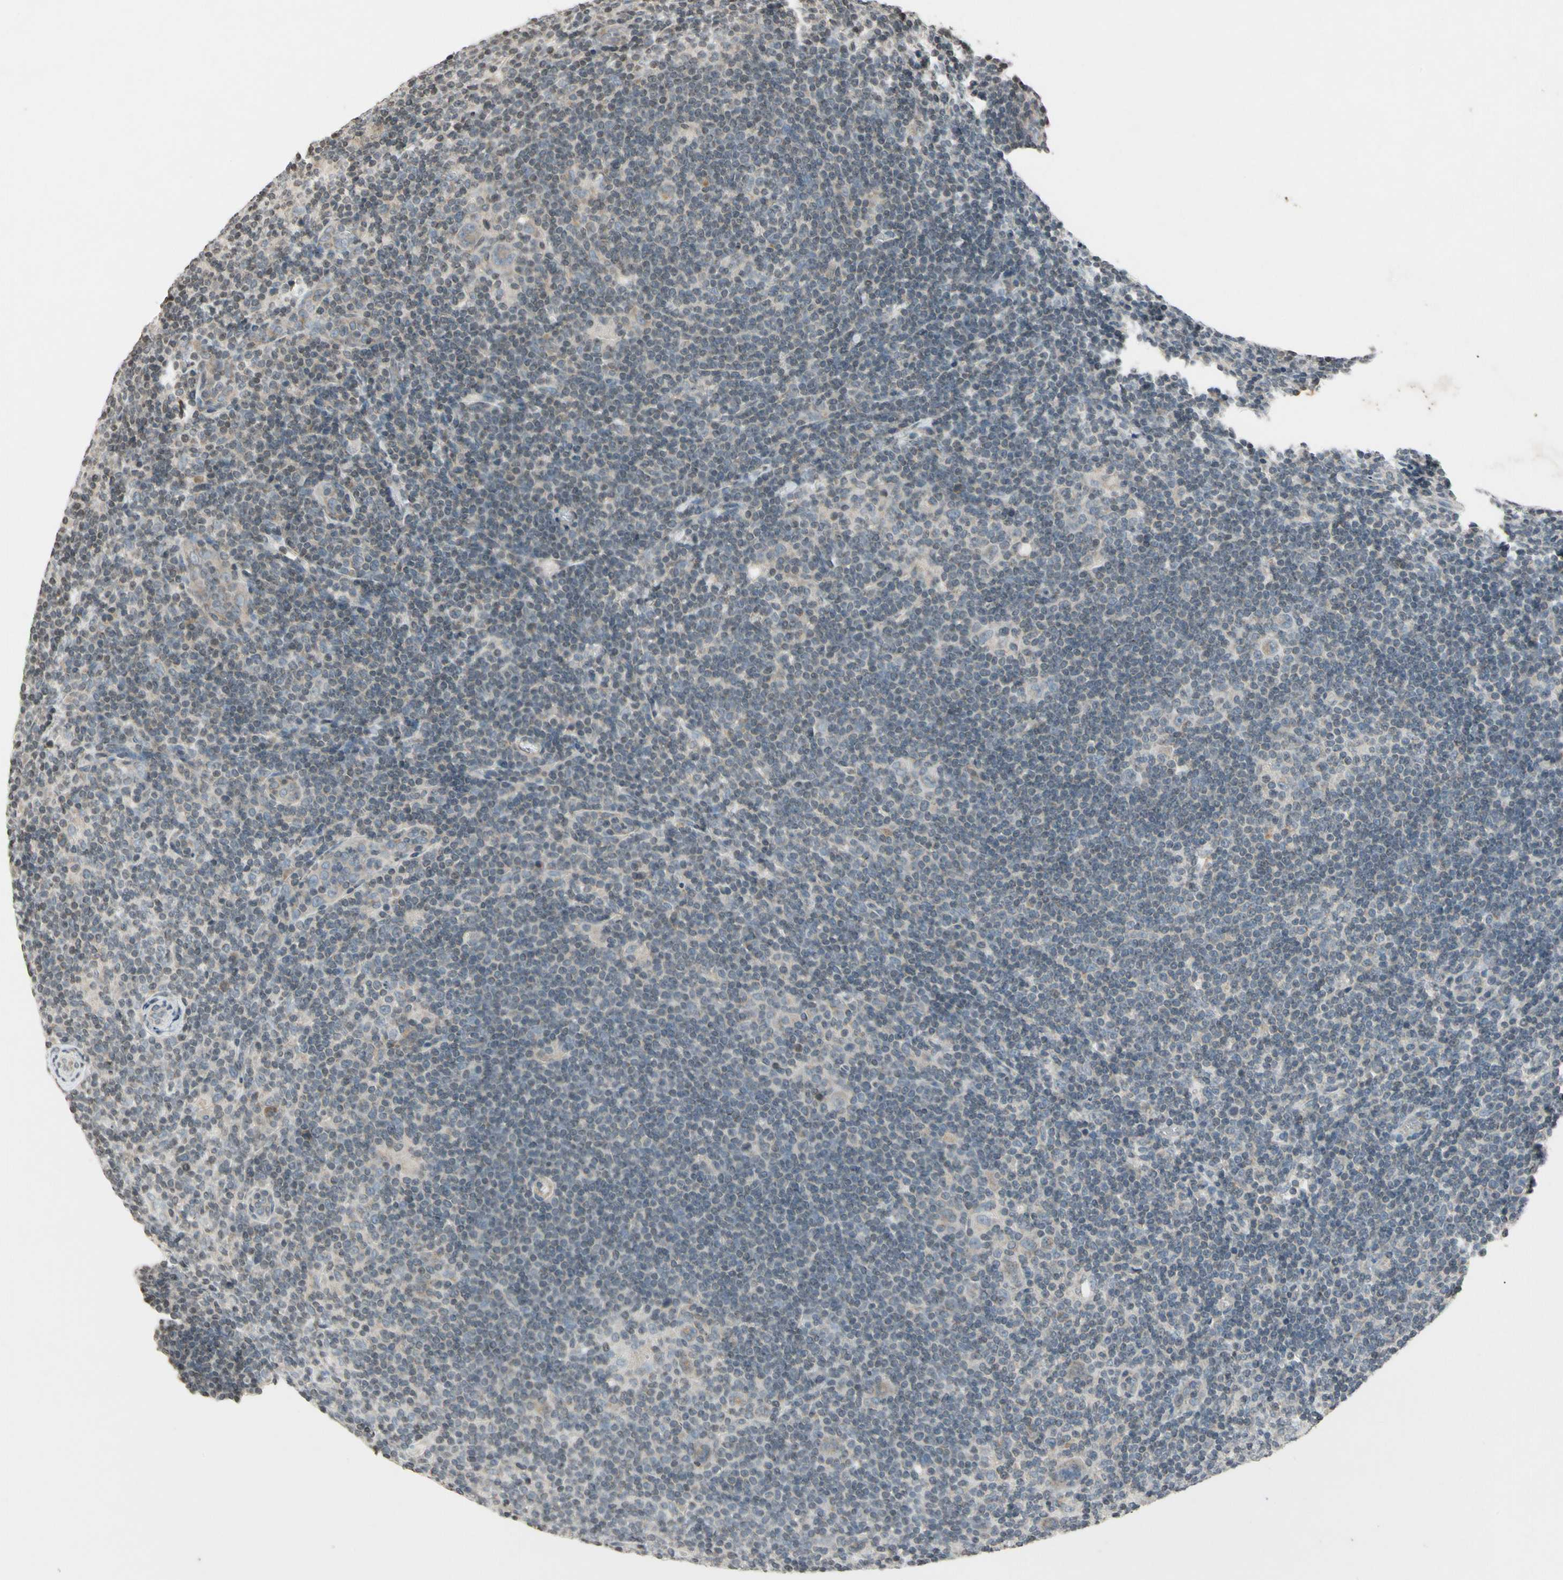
{"staining": {"intensity": "negative", "quantity": "none", "location": "none"}, "tissue": "lymphoma", "cell_type": "Tumor cells", "image_type": "cancer", "snomed": [{"axis": "morphology", "description": "Hodgkin's disease, NOS"}, {"axis": "topography", "description": "Lymph node"}], "caption": "Immunohistochemistry (IHC) image of neoplastic tissue: human lymphoma stained with DAB displays no significant protein positivity in tumor cells. Brightfield microscopy of IHC stained with DAB (3,3'-diaminobenzidine) (brown) and hematoxylin (blue), captured at high magnification.", "gene": "CLDN11", "patient": {"sex": "female", "age": 57}}